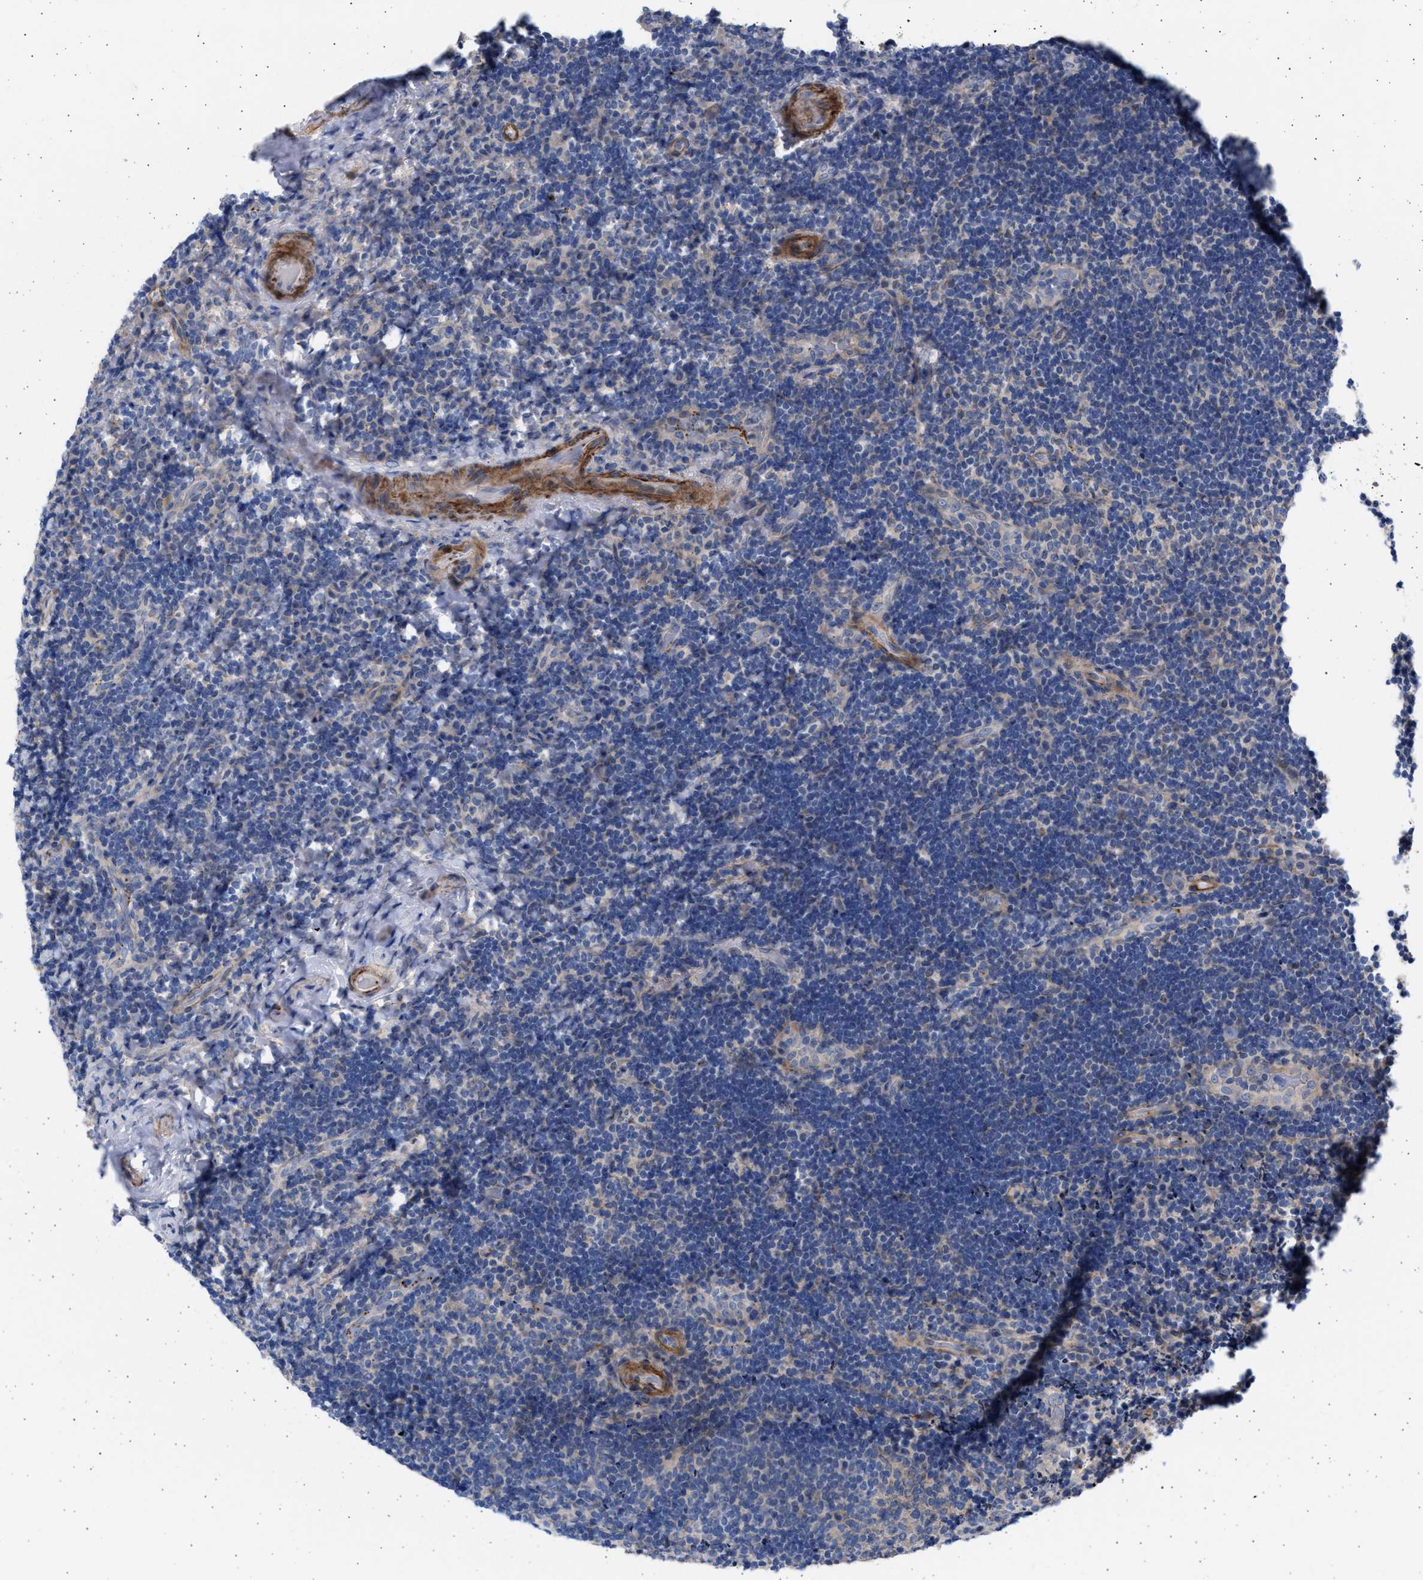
{"staining": {"intensity": "negative", "quantity": "none", "location": "none"}, "tissue": "lymphoma", "cell_type": "Tumor cells", "image_type": "cancer", "snomed": [{"axis": "morphology", "description": "Malignant lymphoma, non-Hodgkin's type, High grade"}, {"axis": "topography", "description": "Tonsil"}], "caption": "High power microscopy photomicrograph of an immunohistochemistry histopathology image of high-grade malignant lymphoma, non-Hodgkin's type, revealing no significant staining in tumor cells.", "gene": "NBR1", "patient": {"sex": "female", "age": 36}}